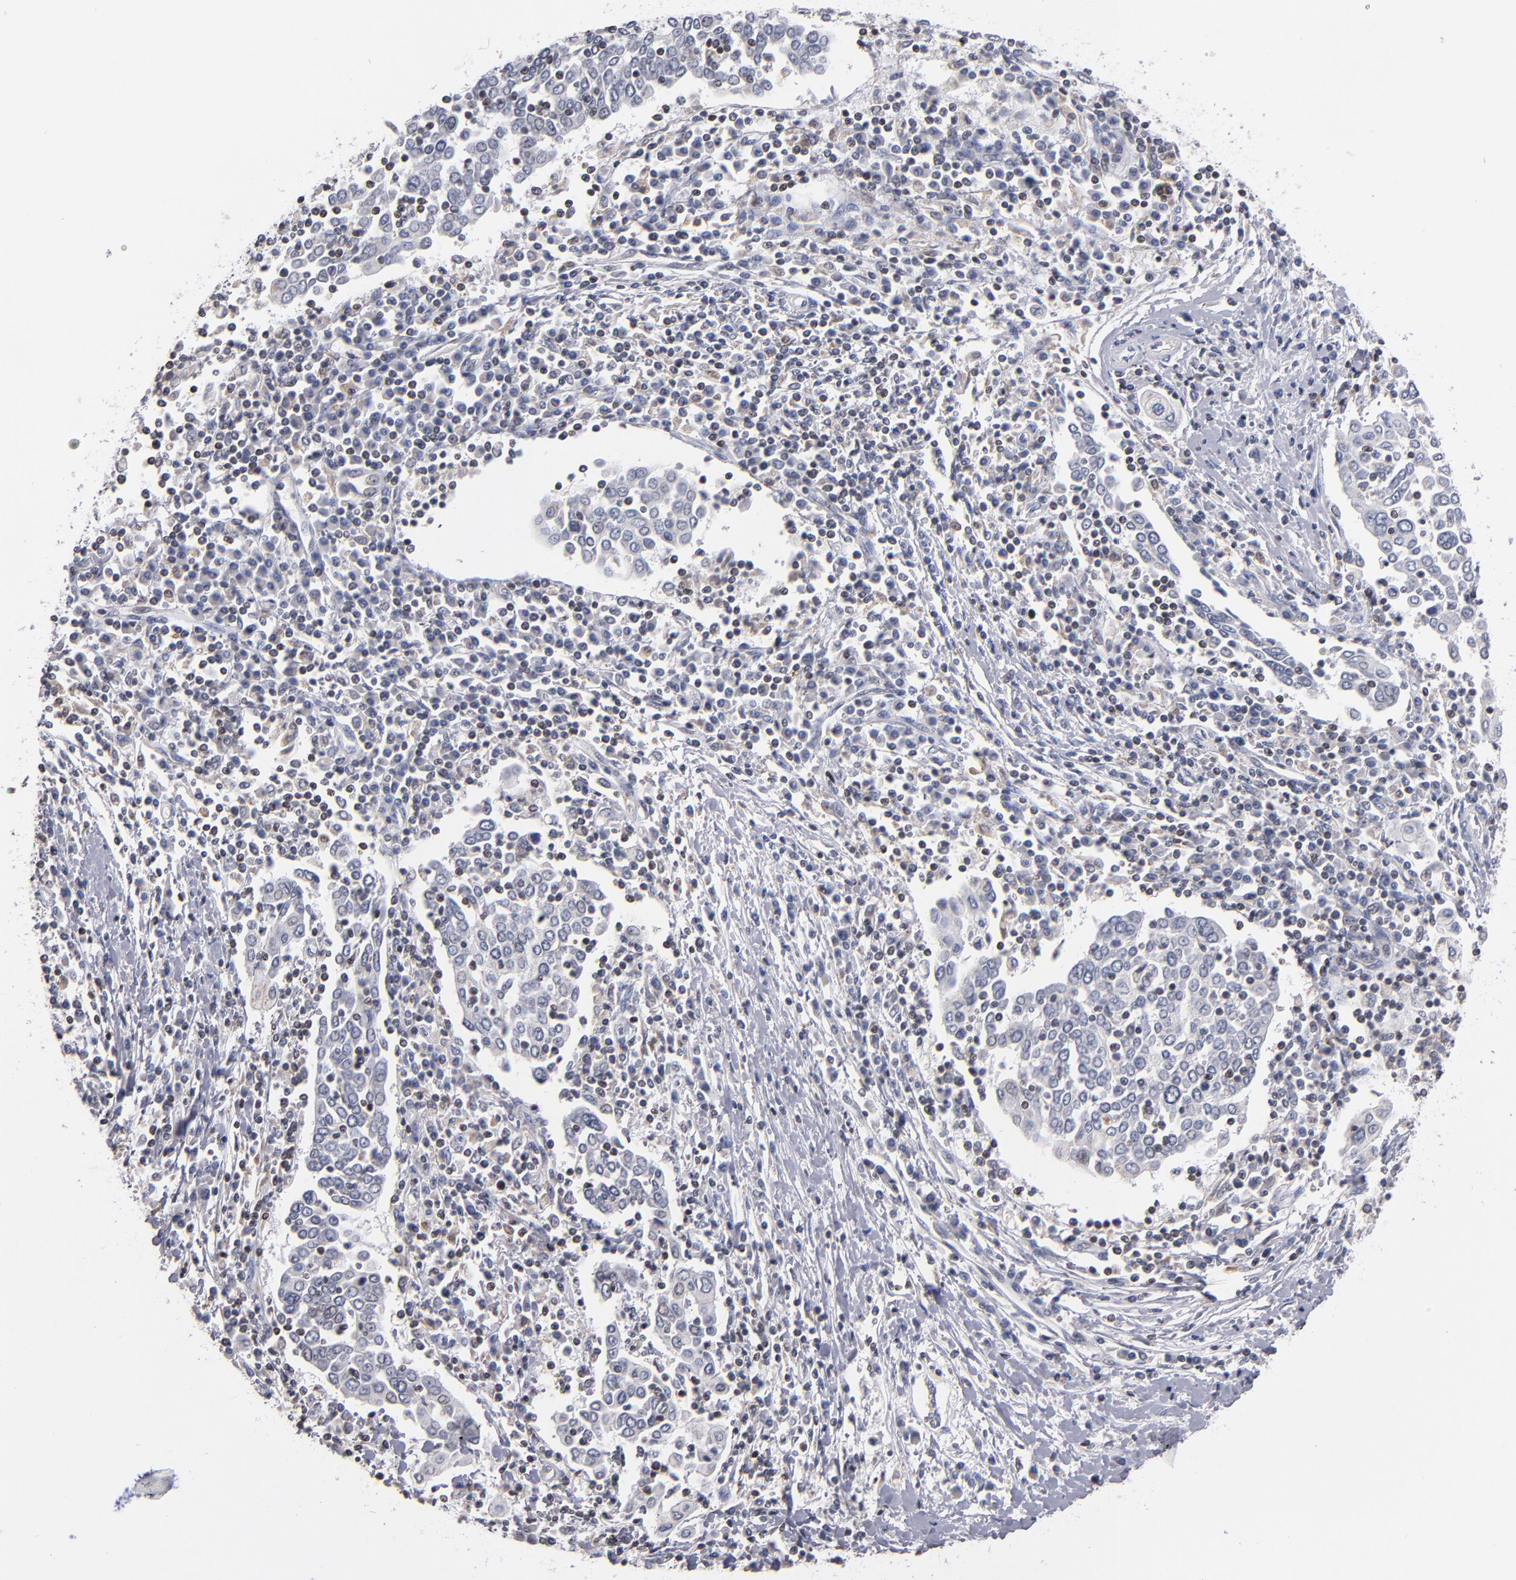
{"staining": {"intensity": "weak", "quantity": "<25%", "location": "nuclear"}, "tissue": "cervical cancer", "cell_type": "Tumor cells", "image_type": "cancer", "snomed": [{"axis": "morphology", "description": "Squamous cell carcinoma, NOS"}, {"axis": "topography", "description": "Cervix"}], "caption": "This image is of cervical squamous cell carcinoma stained with IHC to label a protein in brown with the nuclei are counter-stained blue. There is no staining in tumor cells.", "gene": "ODF2", "patient": {"sex": "female", "age": 40}}